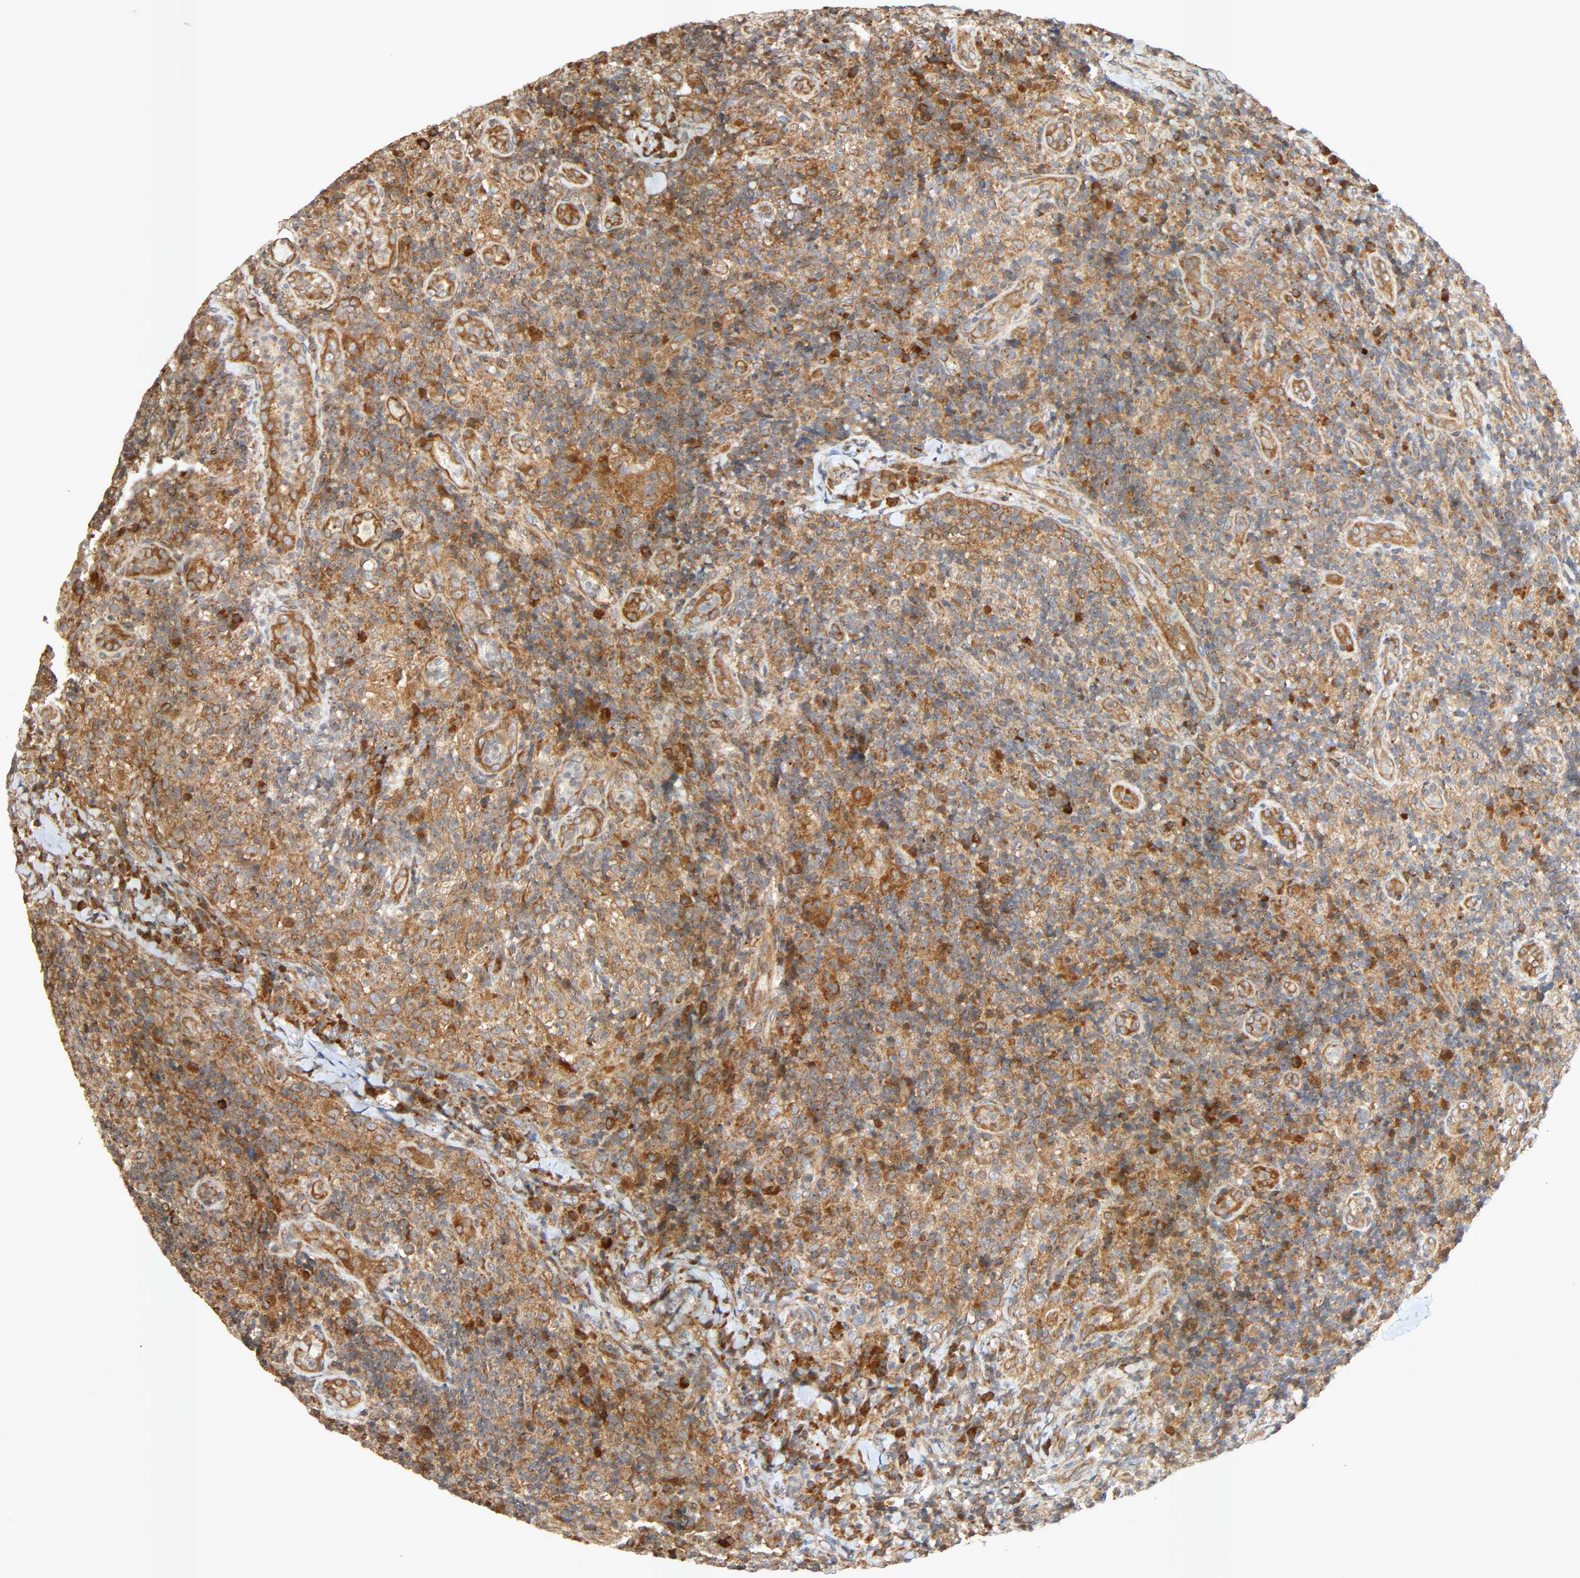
{"staining": {"intensity": "moderate", "quantity": "<25%", "location": "cytoplasmic/membranous"}, "tissue": "lymph node", "cell_type": "Germinal center cells", "image_type": "normal", "snomed": [{"axis": "morphology", "description": "Normal tissue, NOS"}, {"axis": "morphology", "description": "Inflammation, NOS"}, {"axis": "topography", "description": "Lymph node"}], "caption": "Protein staining shows moderate cytoplasmic/membranous expression in approximately <25% of germinal center cells in benign lymph node.", "gene": "SGSM1", "patient": {"sex": "male", "age": 46}}